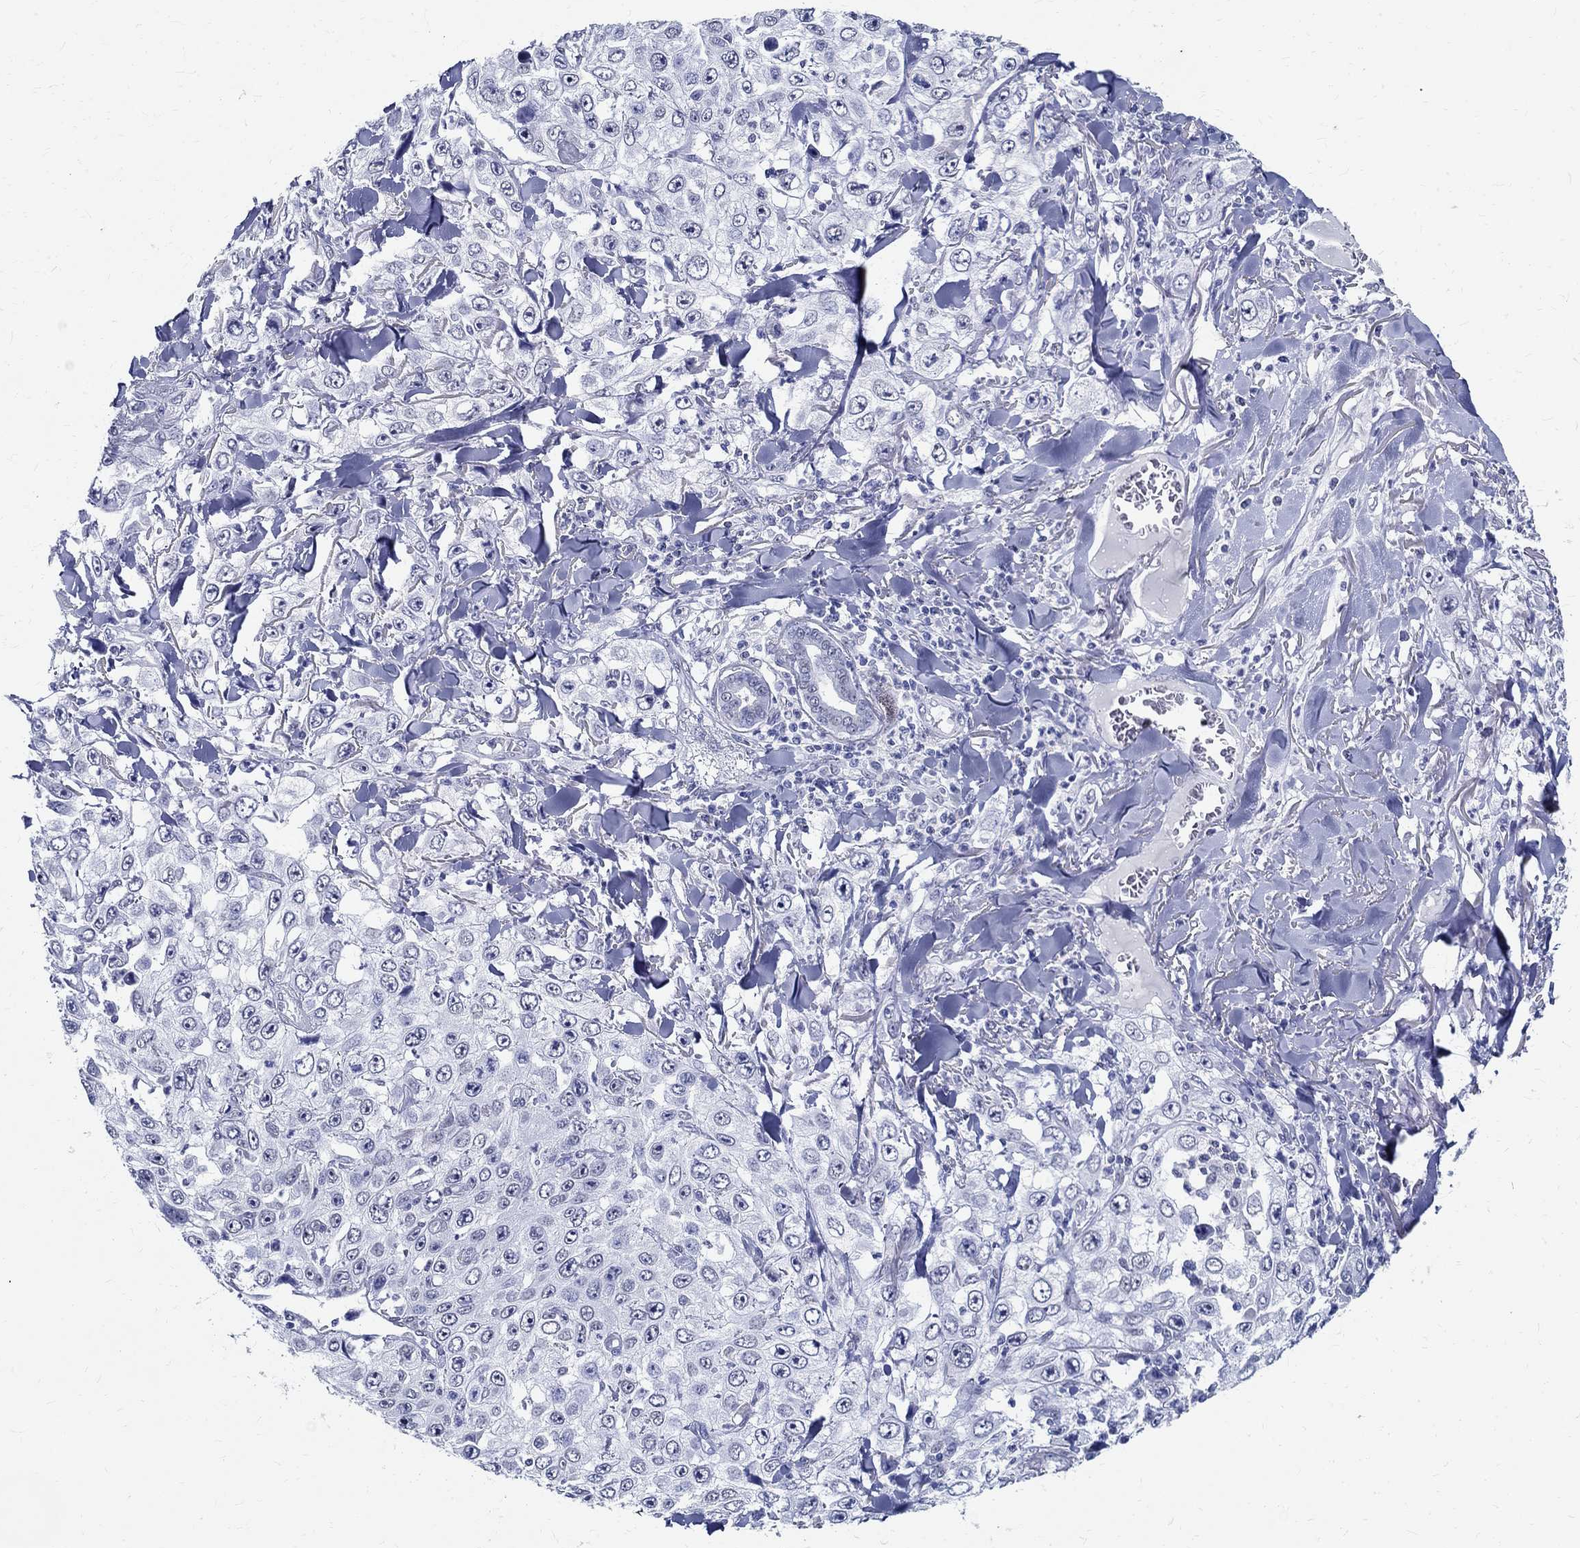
{"staining": {"intensity": "negative", "quantity": "none", "location": "none"}, "tissue": "skin cancer", "cell_type": "Tumor cells", "image_type": "cancer", "snomed": [{"axis": "morphology", "description": "Squamous cell carcinoma, NOS"}, {"axis": "topography", "description": "Skin"}], "caption": "Squamous cell carcinoma (skin) was stained to show a protein in brown. There is no significant positivity in tumor cells.", "gene": "TSPAN16", "patient": {"sex": "male", "age": 82}}